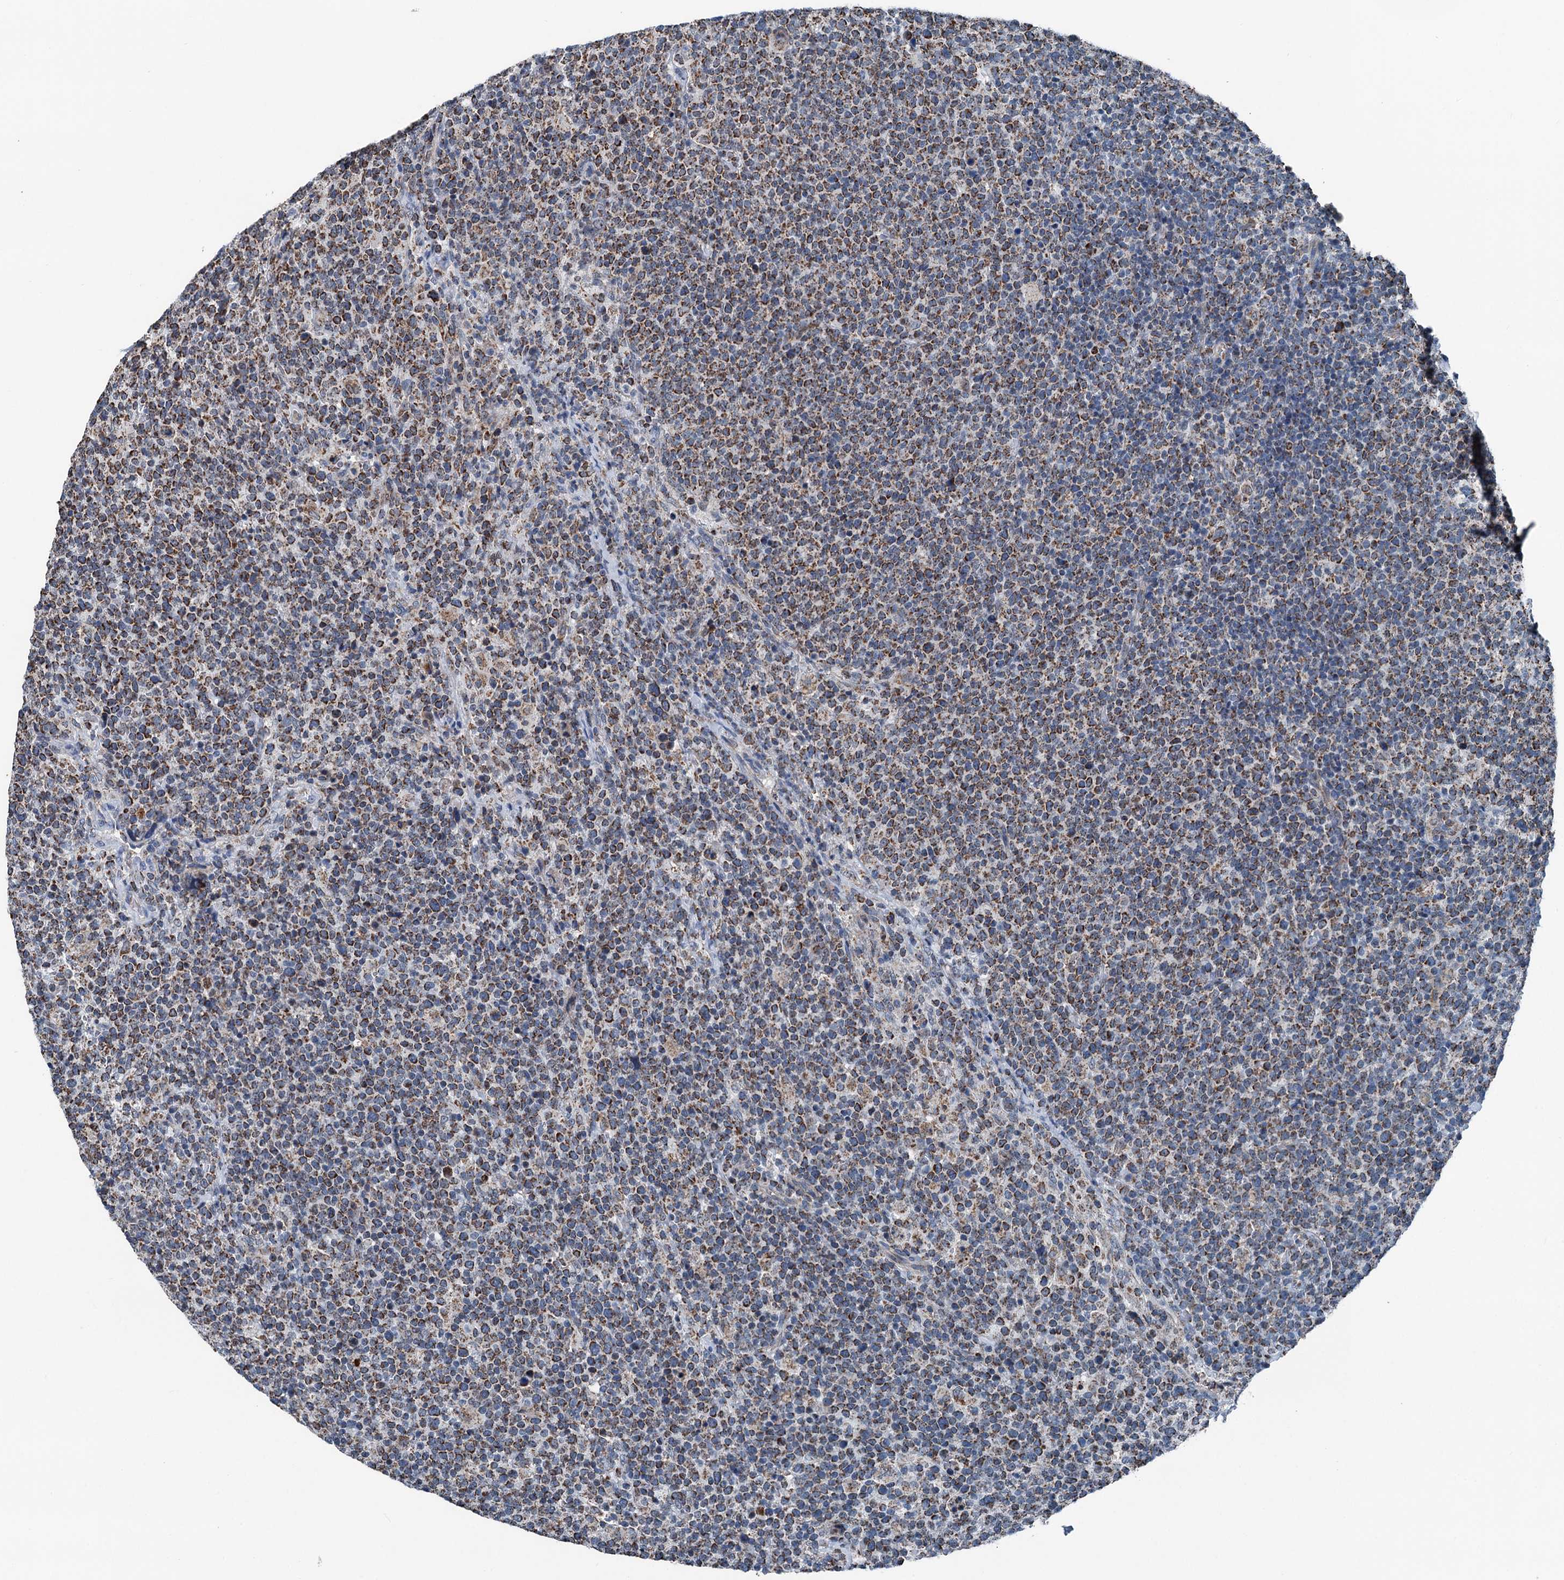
{"staining": {"intensity": "moderate", "quantity": ">75%", "location": "cytoplasmic/membranous"}, "tissue": "lymphoma", "cell_type": "Tumor cells", "image_type": "cancer", "snomed": [{"axis": "morphology", "description": "Malignant lymphoma, non-Hodgkin's type, High grade"}, {"axis": "topography", "description": "Lymph node"}], "caption": "Tumor cells show moderate cytoplasmic/membranous positivity in about >75% of cells in malignant lymphoma, non-Hodgkin's type (high-grade). The staining was performed using DAB (3,3'-diaminobenzidine) to visualize the protein expression in brown, while the nuclei were stained in blue with hematoxylin (Magnification: 20x).", "gene": "TRPT1", "patient": {"sex": "male", "age": 61}}